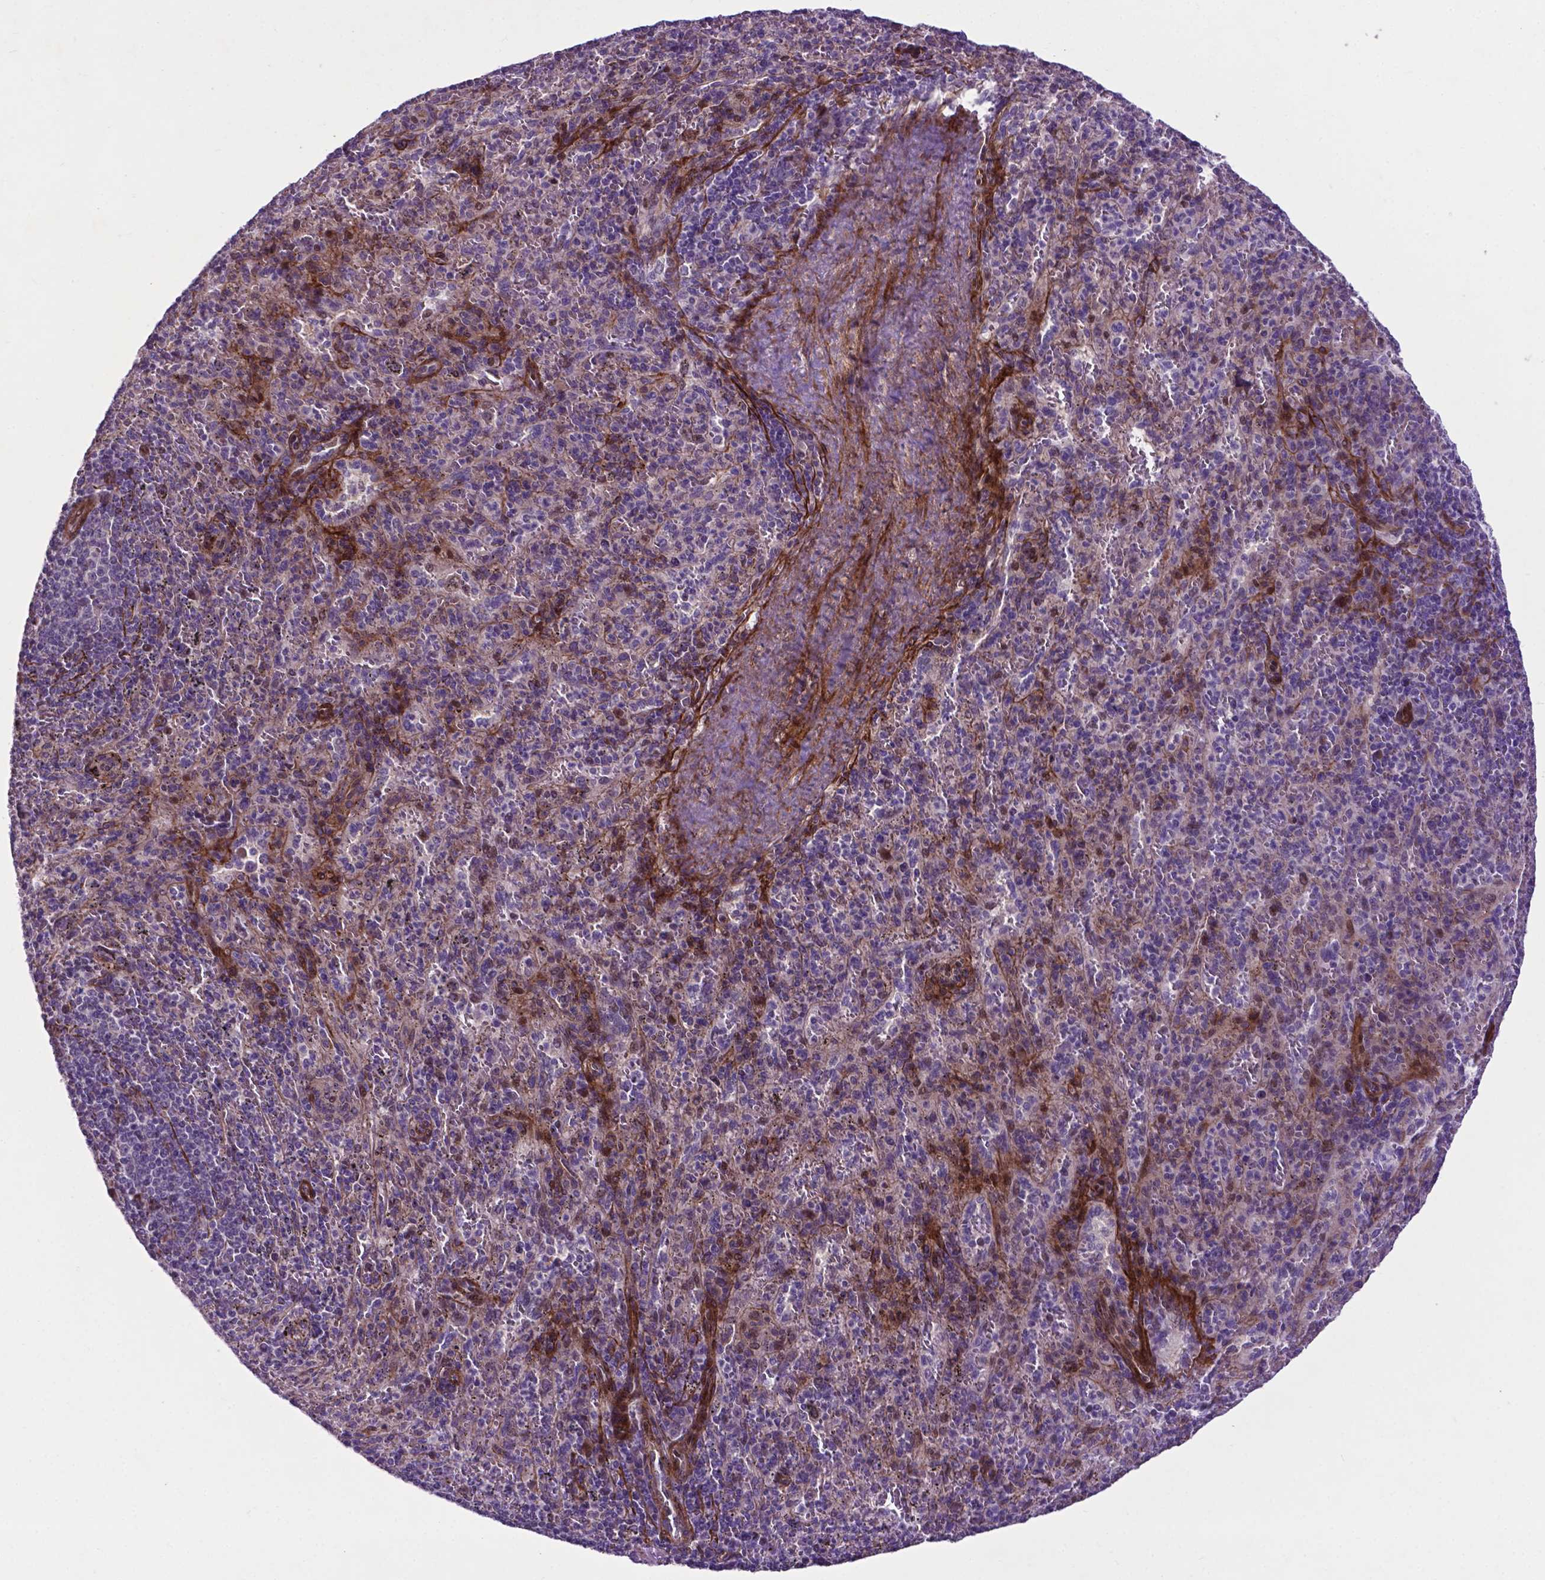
{"staining": {"intensity": "negative", "quantity": "none", "location": "none"}, "tissue": "spleen", "cell_type": "Cells in red pulp", "image_type": "normal", "snomed": [{"axis": "morphology", "description": "Normal tissue, NOS"}, {"axis": "topography", "description": "Spleen"}], "caption": "High power microscopy photomicrograph of an immunohistochemistry histopathology image of normal spleen, revealing no significant positivity in cells in red pulp.", "gene": "PFKFB4", "patient": {"sex": "male", "age": 57}}